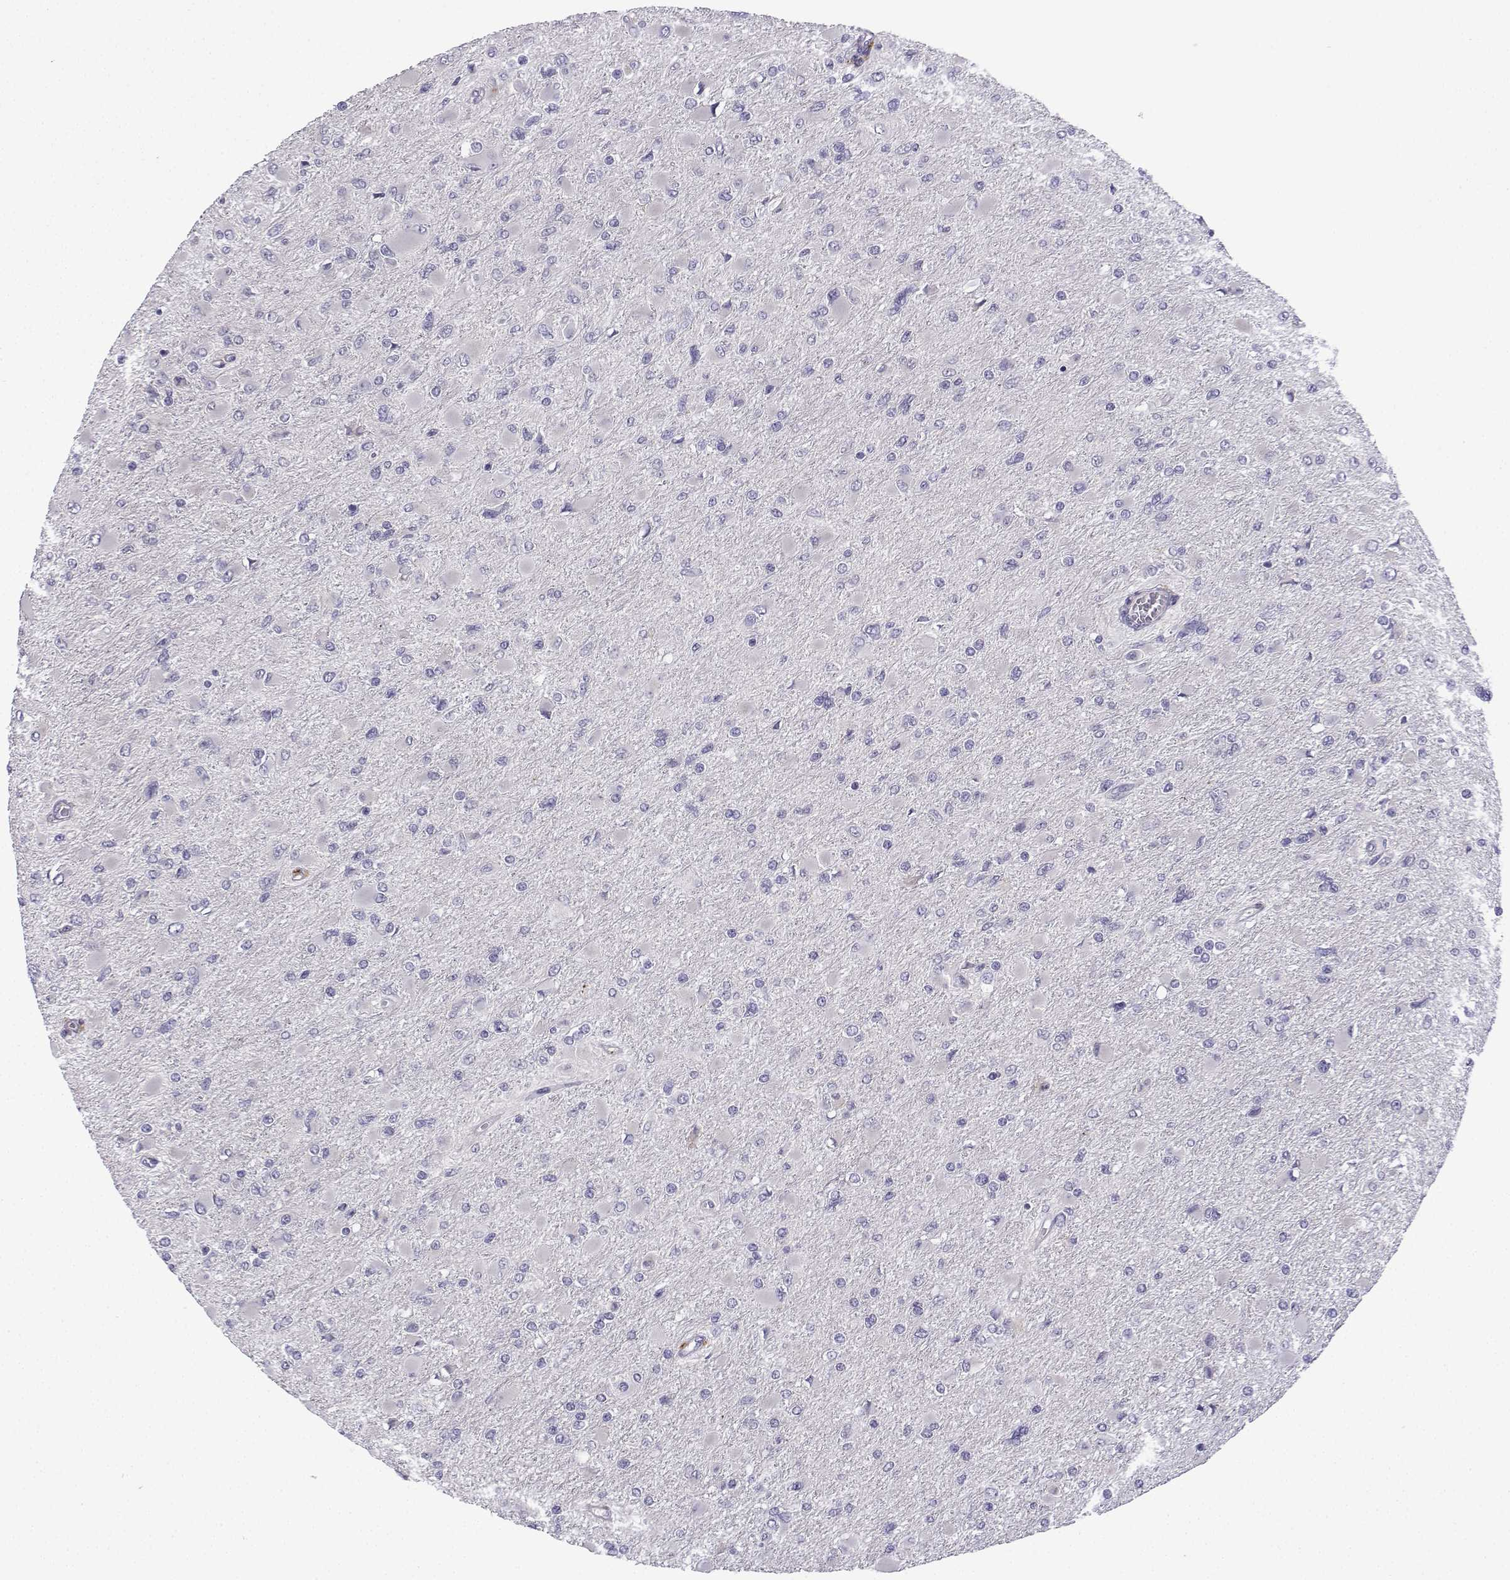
{"staining": {"intensity": "negative", "quantity": "none", "location": "none"}, "tissue": "glioma", "cell_type": "Tumor cells", "image_type": "cancer", "snomed": [{"axis": "morphology", "description": "Glioma, malignant, High grade"}, {"axis": "topography", "description": "Cerebral cortex"}], "caption": "Image shows no significant protein staining in tumor cells of glioma.", "gene": "SPACA7", "patient": {"sex": "female", "age": 36}}